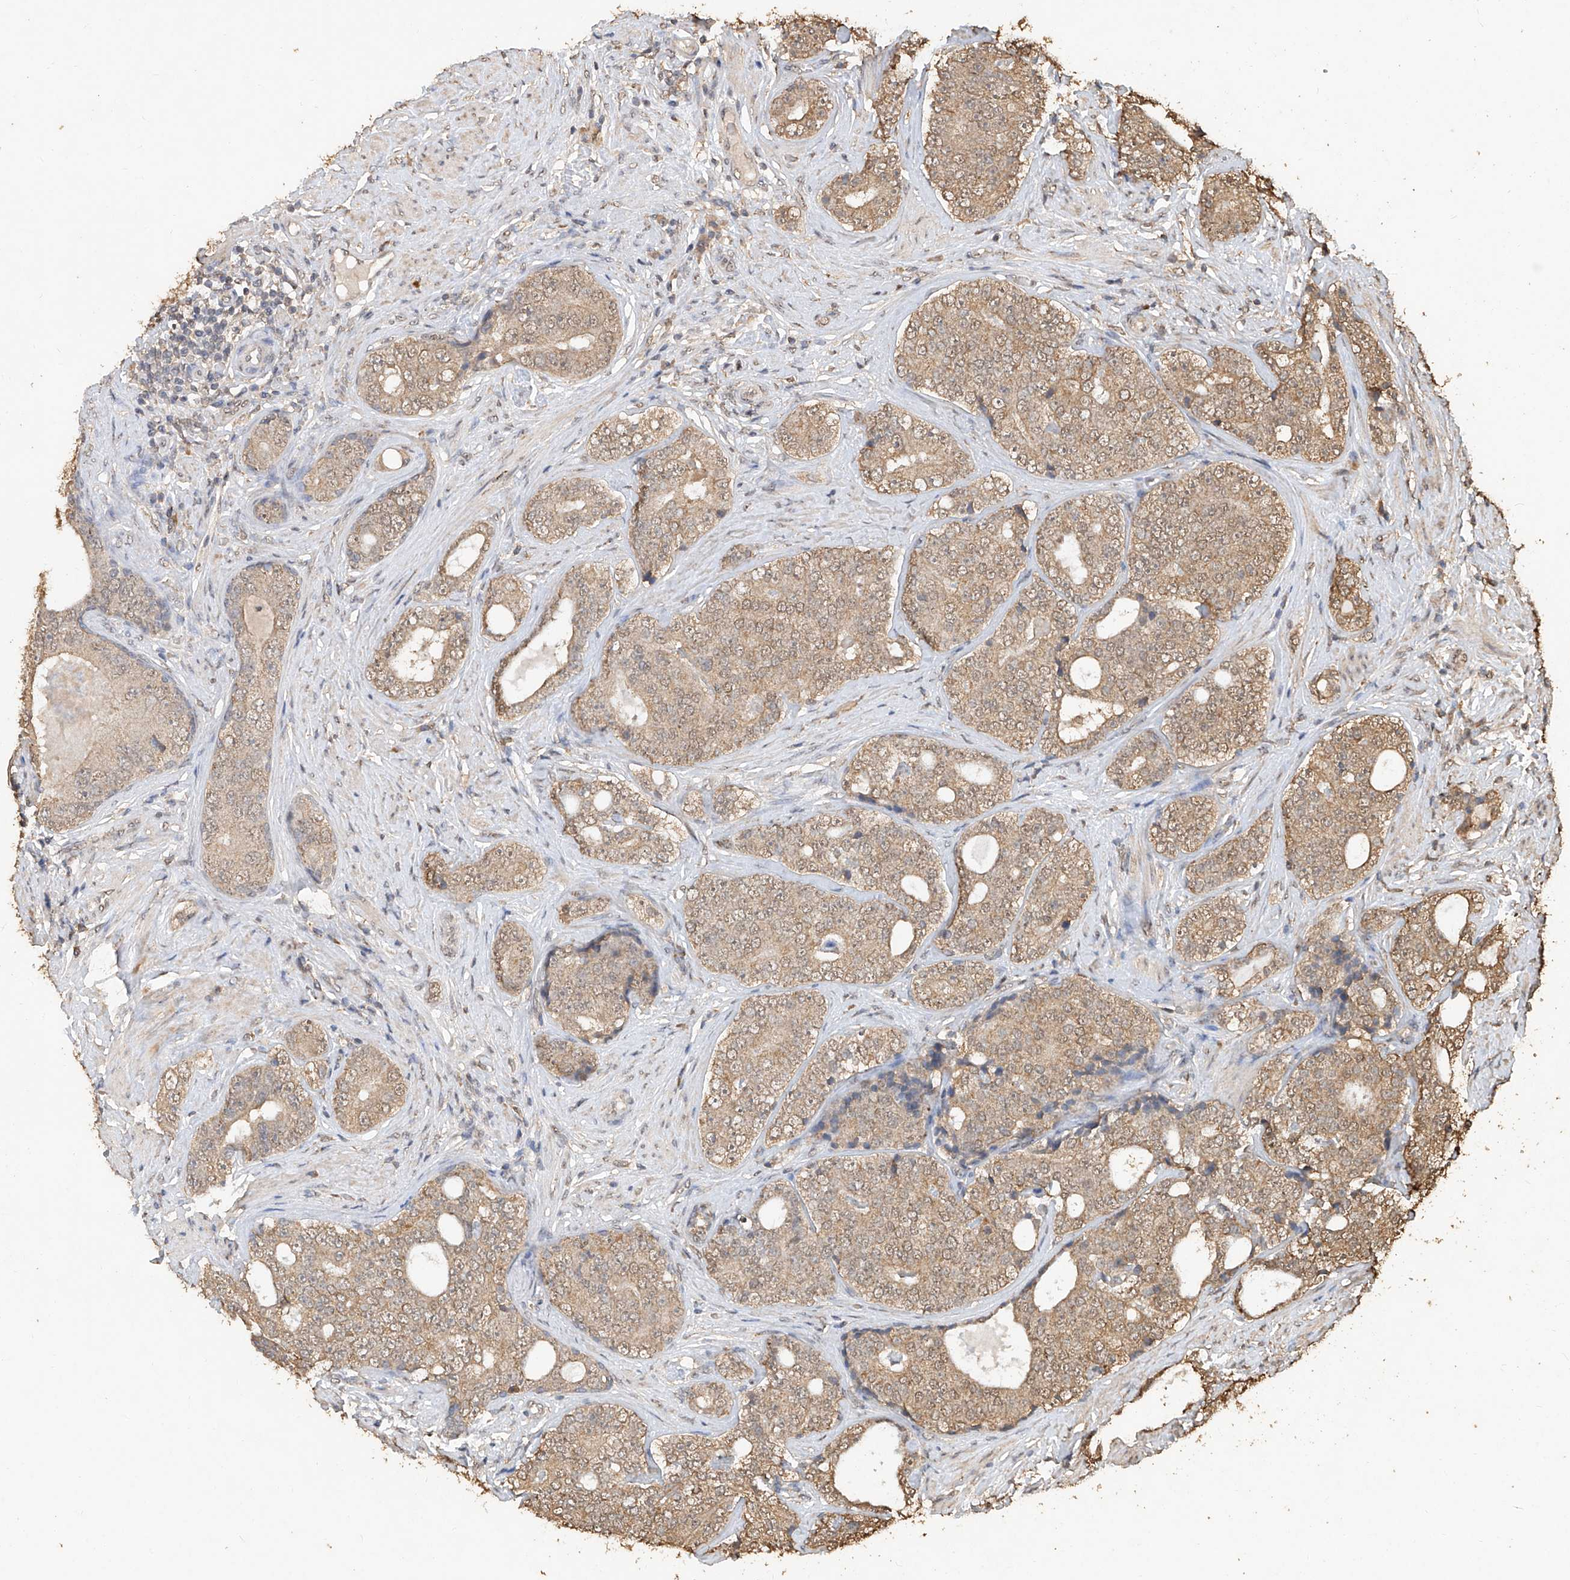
{"staining": {"intensity": "moderate", "quantity": ">75%", "location": "cytoplasmic/membranous,nuclear"}, "tissue": "prostate cancer", "cell_type": "Tumor cells", "image_type": "cancer", "snomed": [{"axis": "morphology", "description": "Adenocarcinoma, High grade"}, {"axis": "topography", "description": "Prostate"}], "caption": "Protein analysis of prostate cancer (high-grade adenocarcinoma) tissue reveals moderate cytoplasmic/membranous and nuclear expression in about >75% of tumor cells.", "gene": "ELOVL1", "patient": {"sex": "male", "age": 56}}